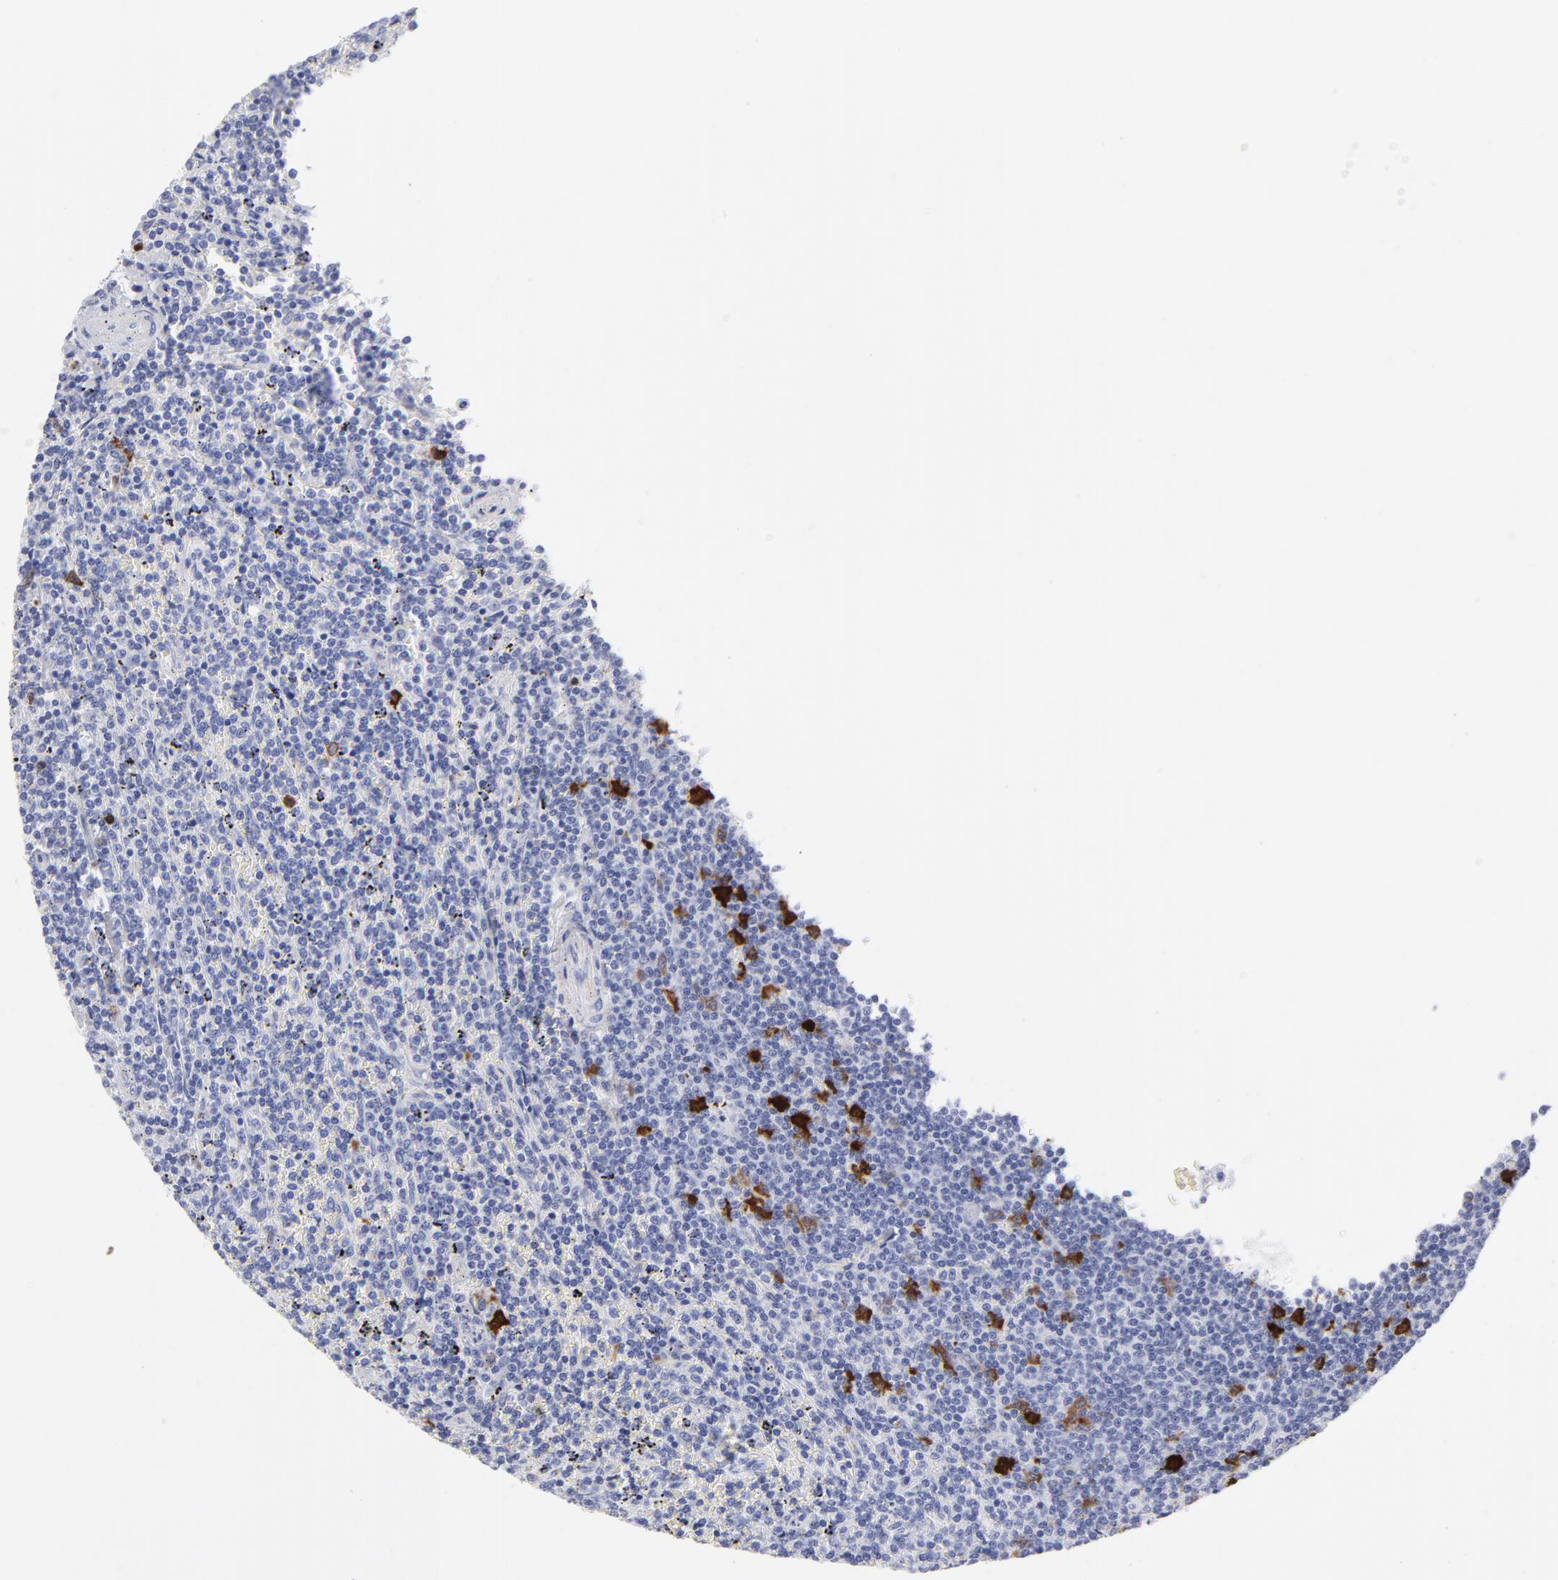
{"staining": {"intensity": "strong", "quantity": "<25%", "location": "cytoplasmic/membranous"}, "tissue": "lymphoma", "cell_type": "Tumor cells", "image_type": "cancer", "snomed": [{"axis": "morphology", "description": "Malignant lymphoma, non-Hodgkin's type, Low grade"}, {"axis": "topography", "description": "Spleen"}], "caption": "Low-grade malignant lymphoma, non-Hodgkin's type was stained to show a protein in brown. There is medium levels of strong cytoplasmic/membranous expression in about <25% of tumor cells. Nuclei are stained in blue.", "gene": "CCNB1", "patient": {"sex": "female", "age": 50}}